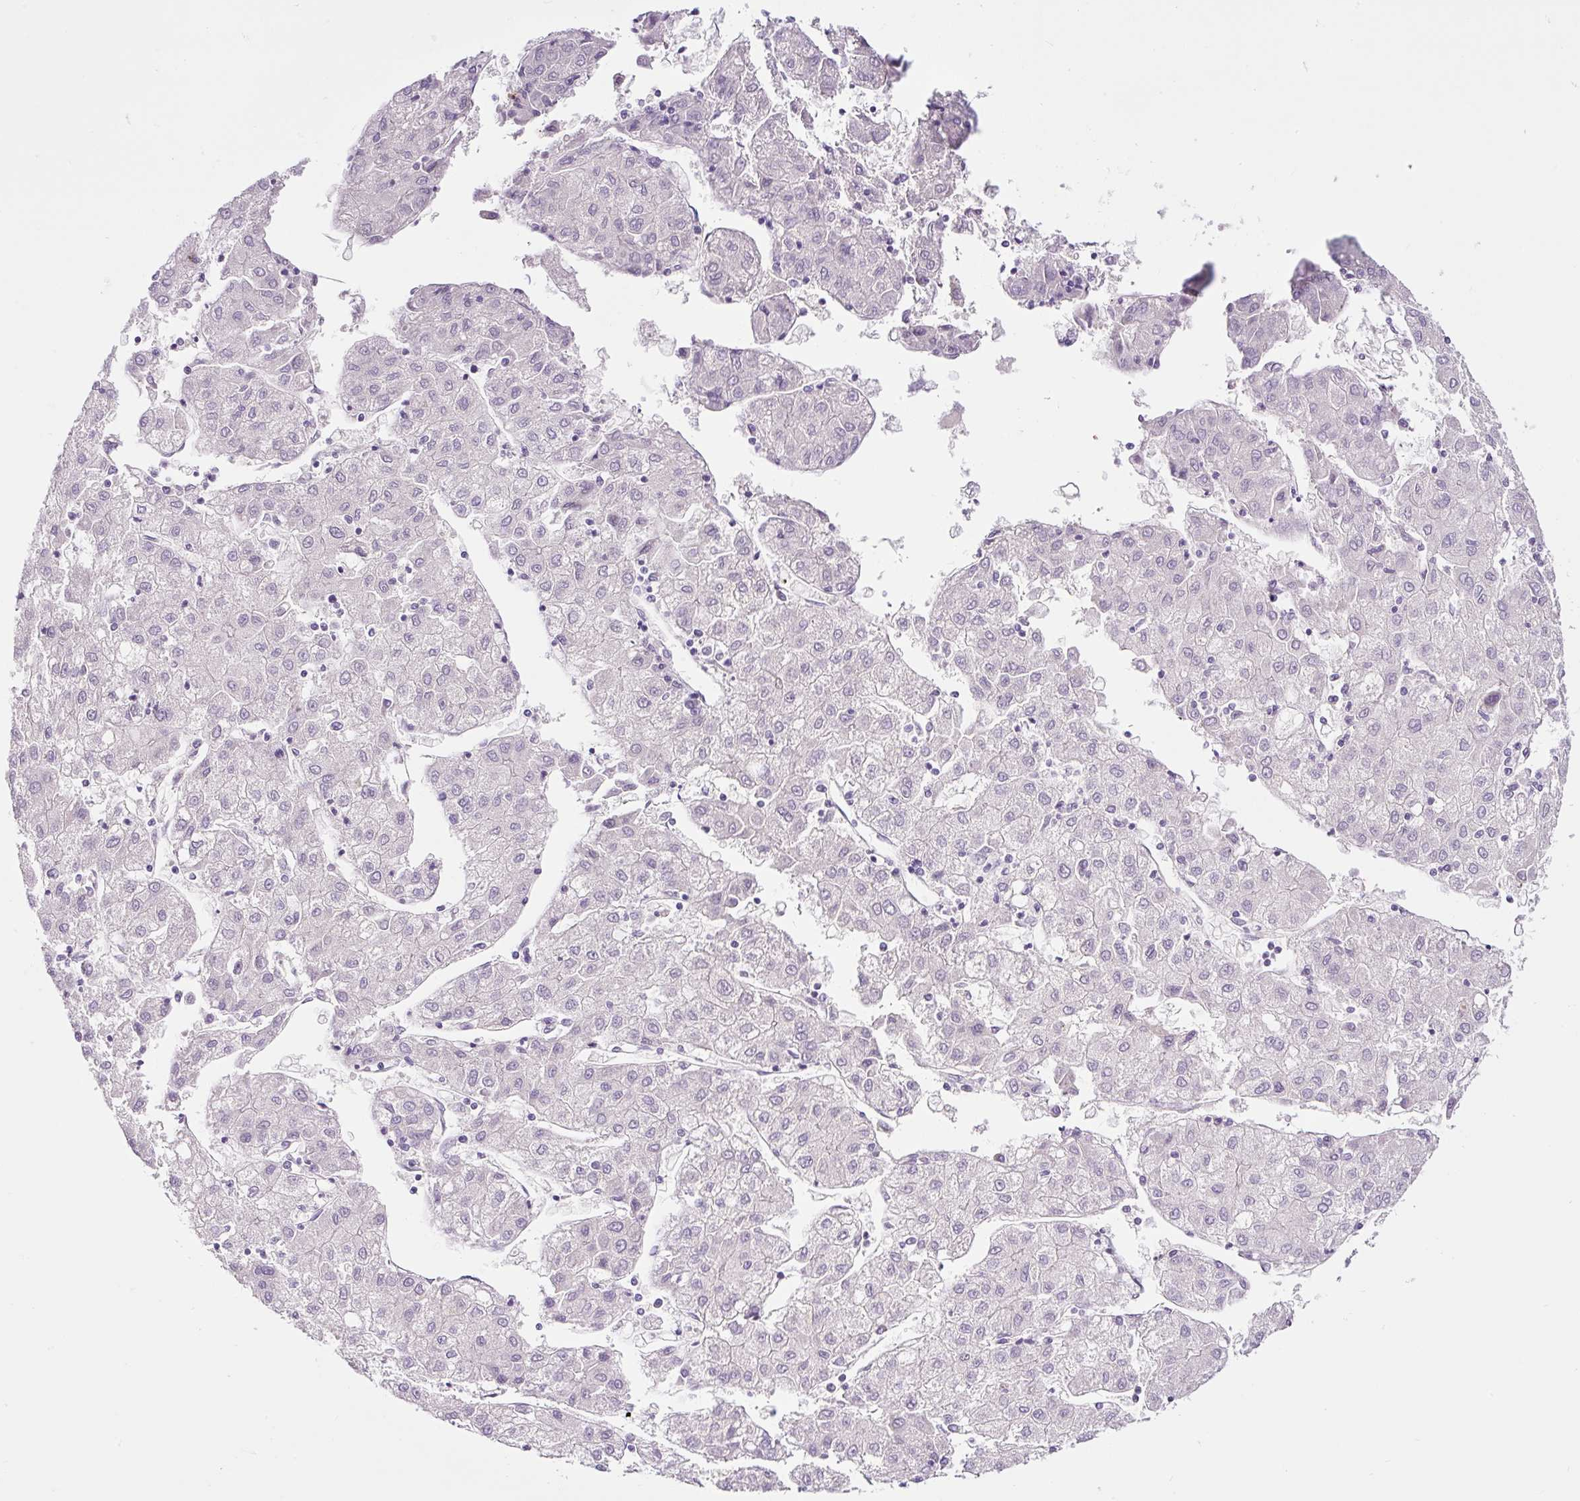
{"staining": {"intensity": "negative", "quantity": "none", "location": "none"}, "tissue": "liver cancer", "cell_type": "Tumor cells", "image_type": "cancer", "snomed": [{"axis": "morphology", "description": "Carcinoma, Hepatocellular, NOS"}, {"axis": "topography", "description": "Liver"}], "caption": "This is a micrograph of immunohistochemistry (IHC) staining of liver cancer (hepatocellular carcinoma), which shows no expression in tumor cells.", "gene": "RNF212B", "patient": {"sex": "male", "age": 72}}